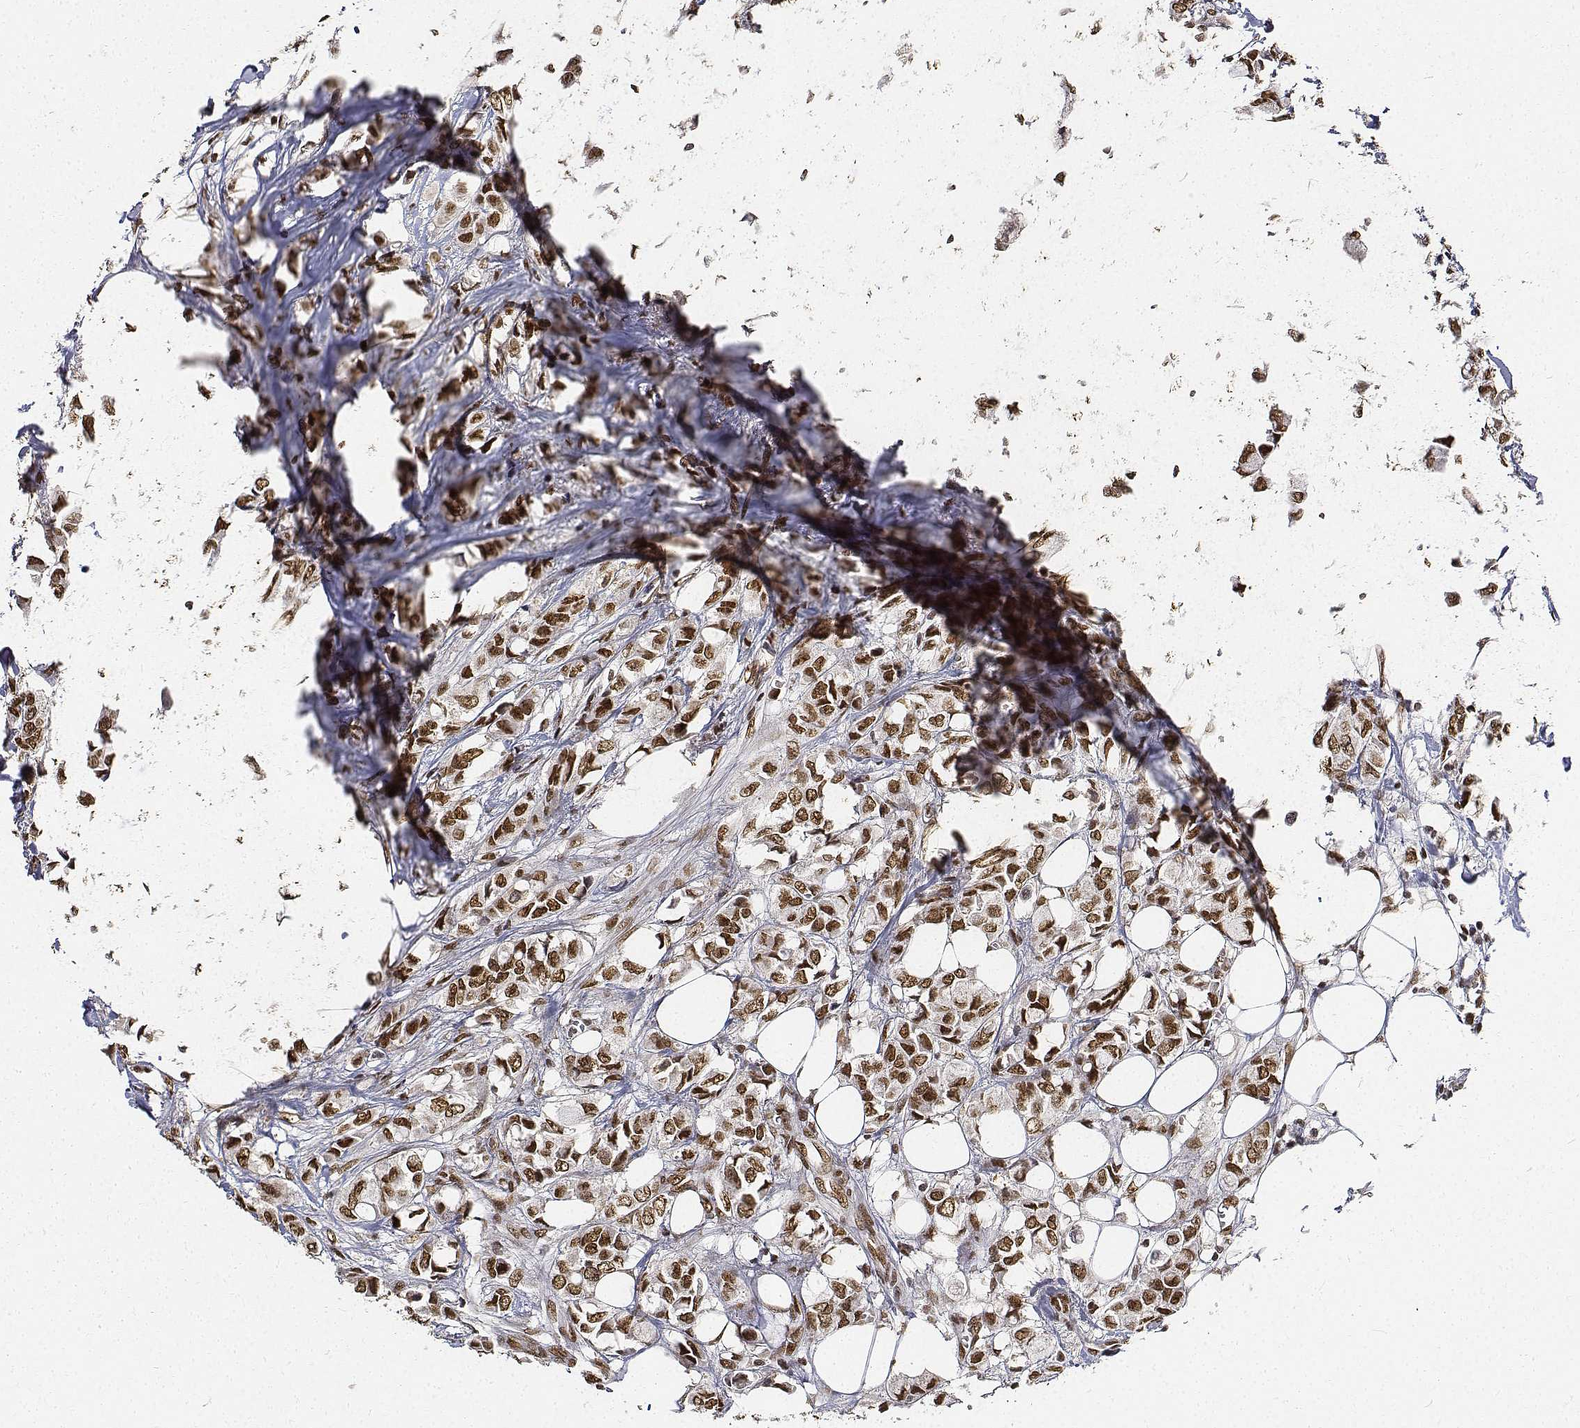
{"staining": {"intensity": "moderate", "quantity": ">75%", "location": "nuclear"}, "tissue": "breast cancer", "cell_type": "Tumor cells", "image_type": "cancer", "snomed": [{"axis": "morphology", "description": "Duct carcinoma"}, {"axis": "topography", "description": "Breast"}], "caption": "Immunohistochemistry (IHC) micrograph of human breast infiltrating ductal carcinoma stained for a protein (brown), which shows medium levels of moderate nuclear staining in about >75% of tumor cells.", "gene": "ATRX", "patient": {"sex": "female", "age": 85}}